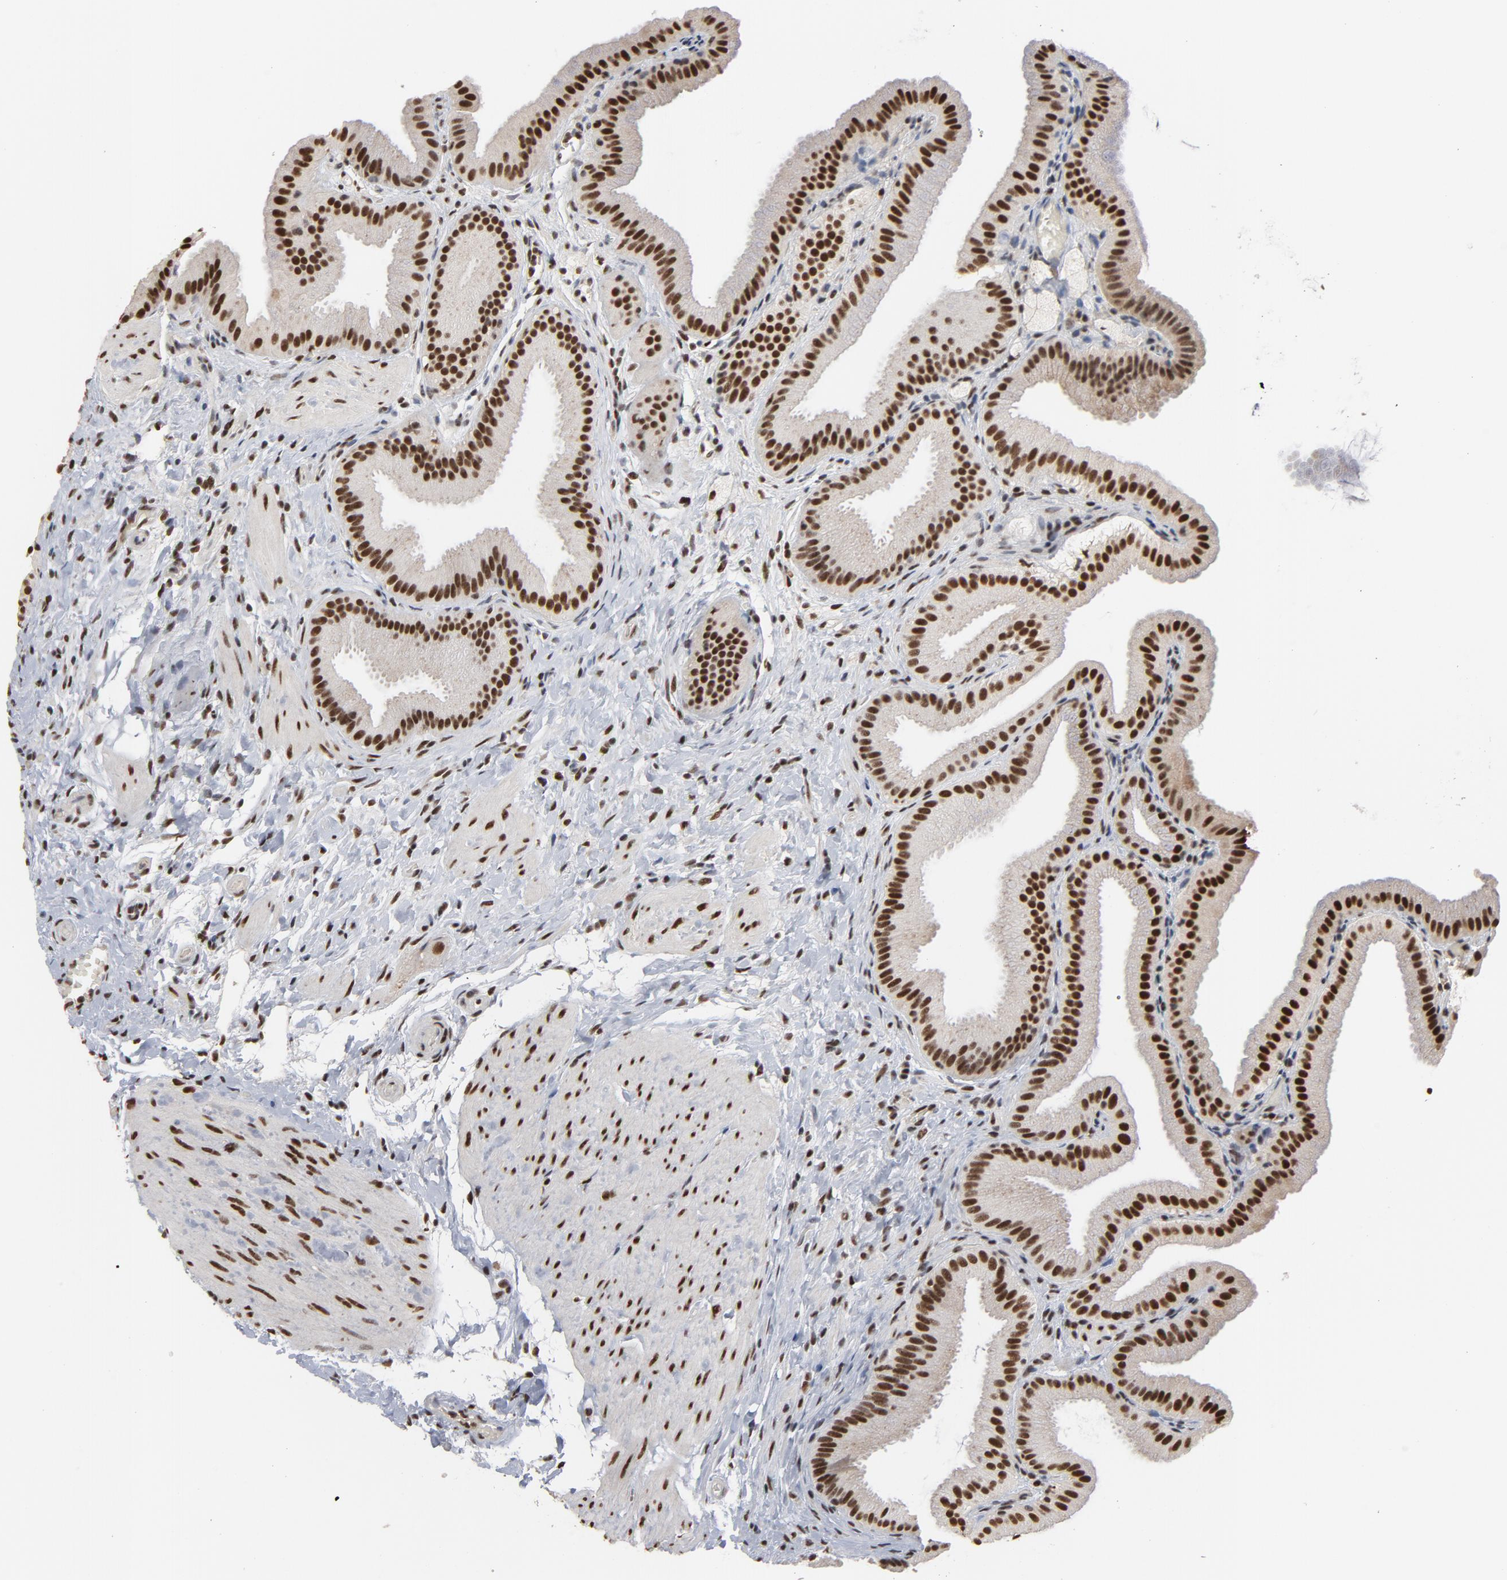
{"staining": {"intensity": "strong", "quantity": ">75%", "location": "nuclear"}, "tissue": "gallbladder", "cell_type": "Glandular cells", "image_type": "normal", "snomed": [{"axis": "morphology", "description": "Normal tissue, NOS"}, {"axis": "topography", "description": "Gallbladder"}], "caption": "The micrograph shows immunohistochemical staining of benign gallbladder. There is strong nuclear expression is identified in about >75% of glandular cells. (brown staining indicates protein expression, while blue staining denotes nuclei).", "gene": "MRE11", "patient": {"sex": "female", "age": 63}}